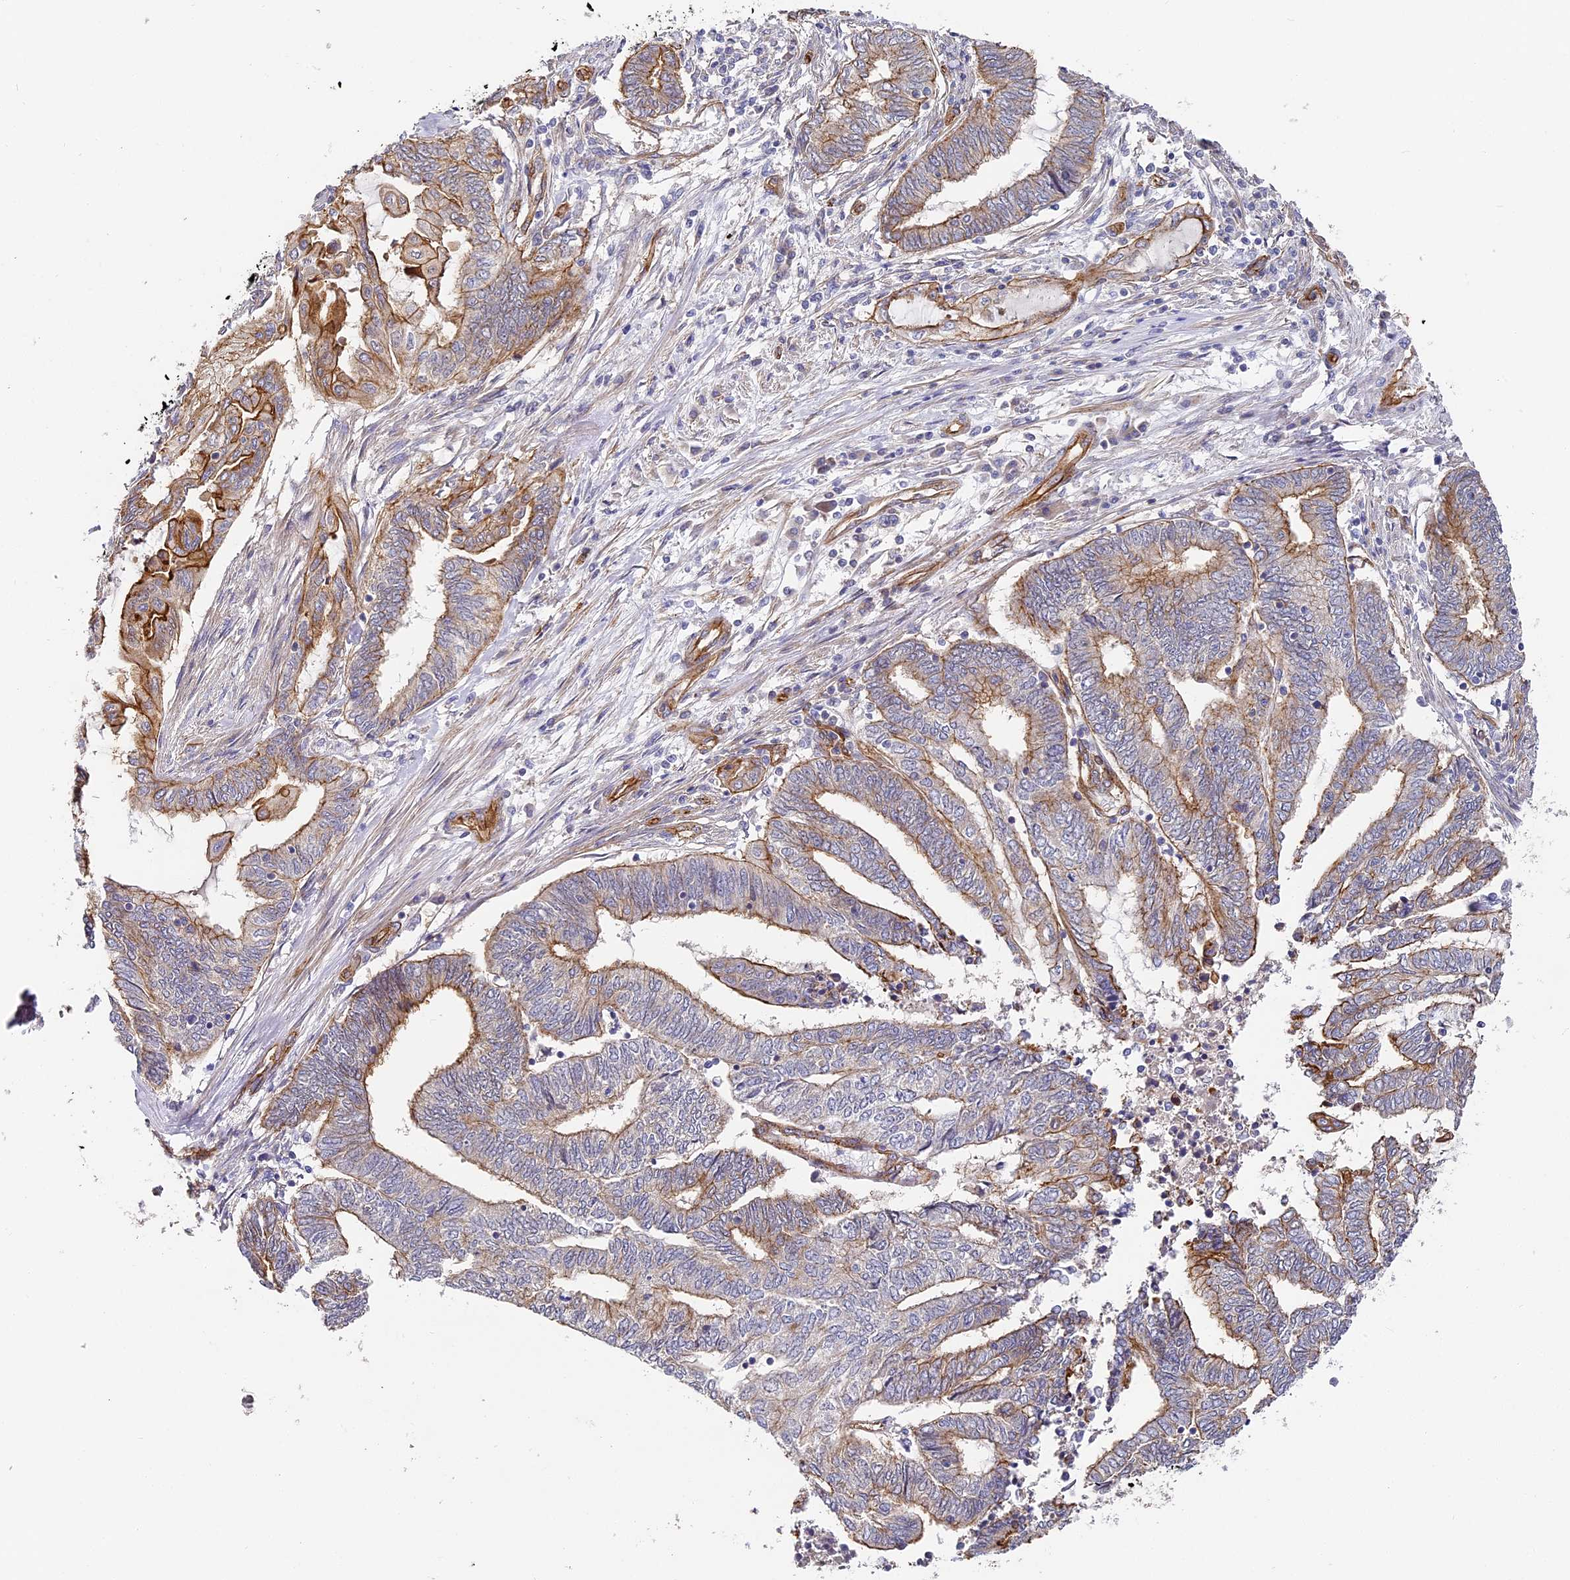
{"staining": {"intensity": "weak", "quantity": "25%-75%", "location": "cytoplasmic/membranous"}, "tissue": "endometrial cancer", "cell_type": "Tumor cells", "image_type": "cancer", "snomed": [{"axis": "morphology", "description": "Adenocarcinoma, NOS"}, {"axis": "topography", "description": "Uterus"}, {"axis": "topography", "description": "Endometrium"}], "caption": "A brown stain highlights weak cytoplasmic/membranous staining of a protein in human endometrial cancer tumor cells.", "gene": "CCDC30", "patient": {"sex": "female", "age": 70}}